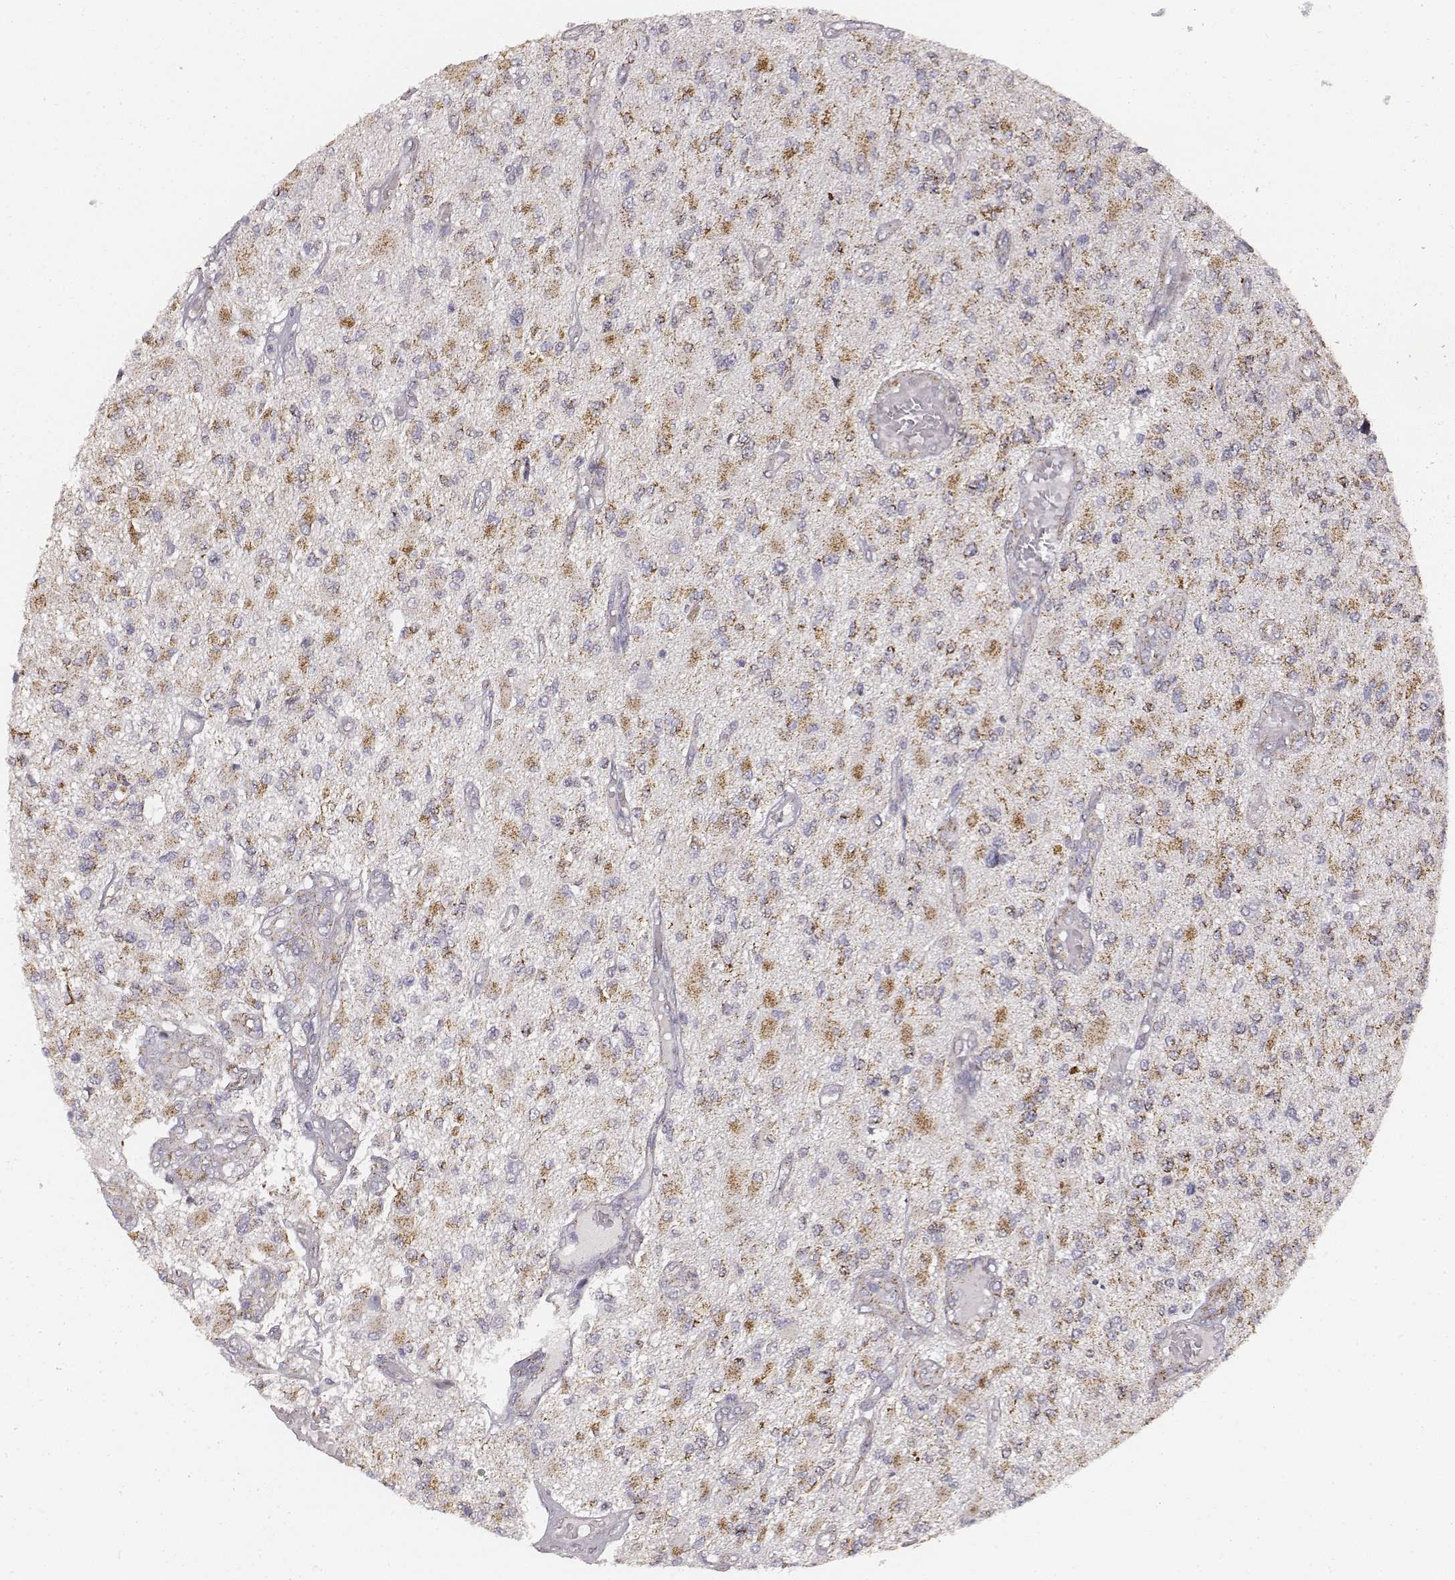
{"staining": {"intensity": "moderate", "quantity": ">75%", "location": "cytoplasmic/membranous"}, "tissue": "glioma", "cell_type": "Tumor cells", "image_type": "cancer", "snomed": [{"axis": "morphology", "description": "Glioma, malignant, High grade"}, {"axis": "topography", "description": "Brain"}], "caption": "Immunohistochemical staining of glioma shows medium levels of moderate cytoplasmic/membranous protein positivity in approximately >75% of tumor cells. The staining was performed using DAB to visualize the protein expression in brown, while the nuclei were stained in blue with hematoxylin (Magnification: 20x).", "gene": "ABCD3", "patient": {"sex": "female", "age": 63}}